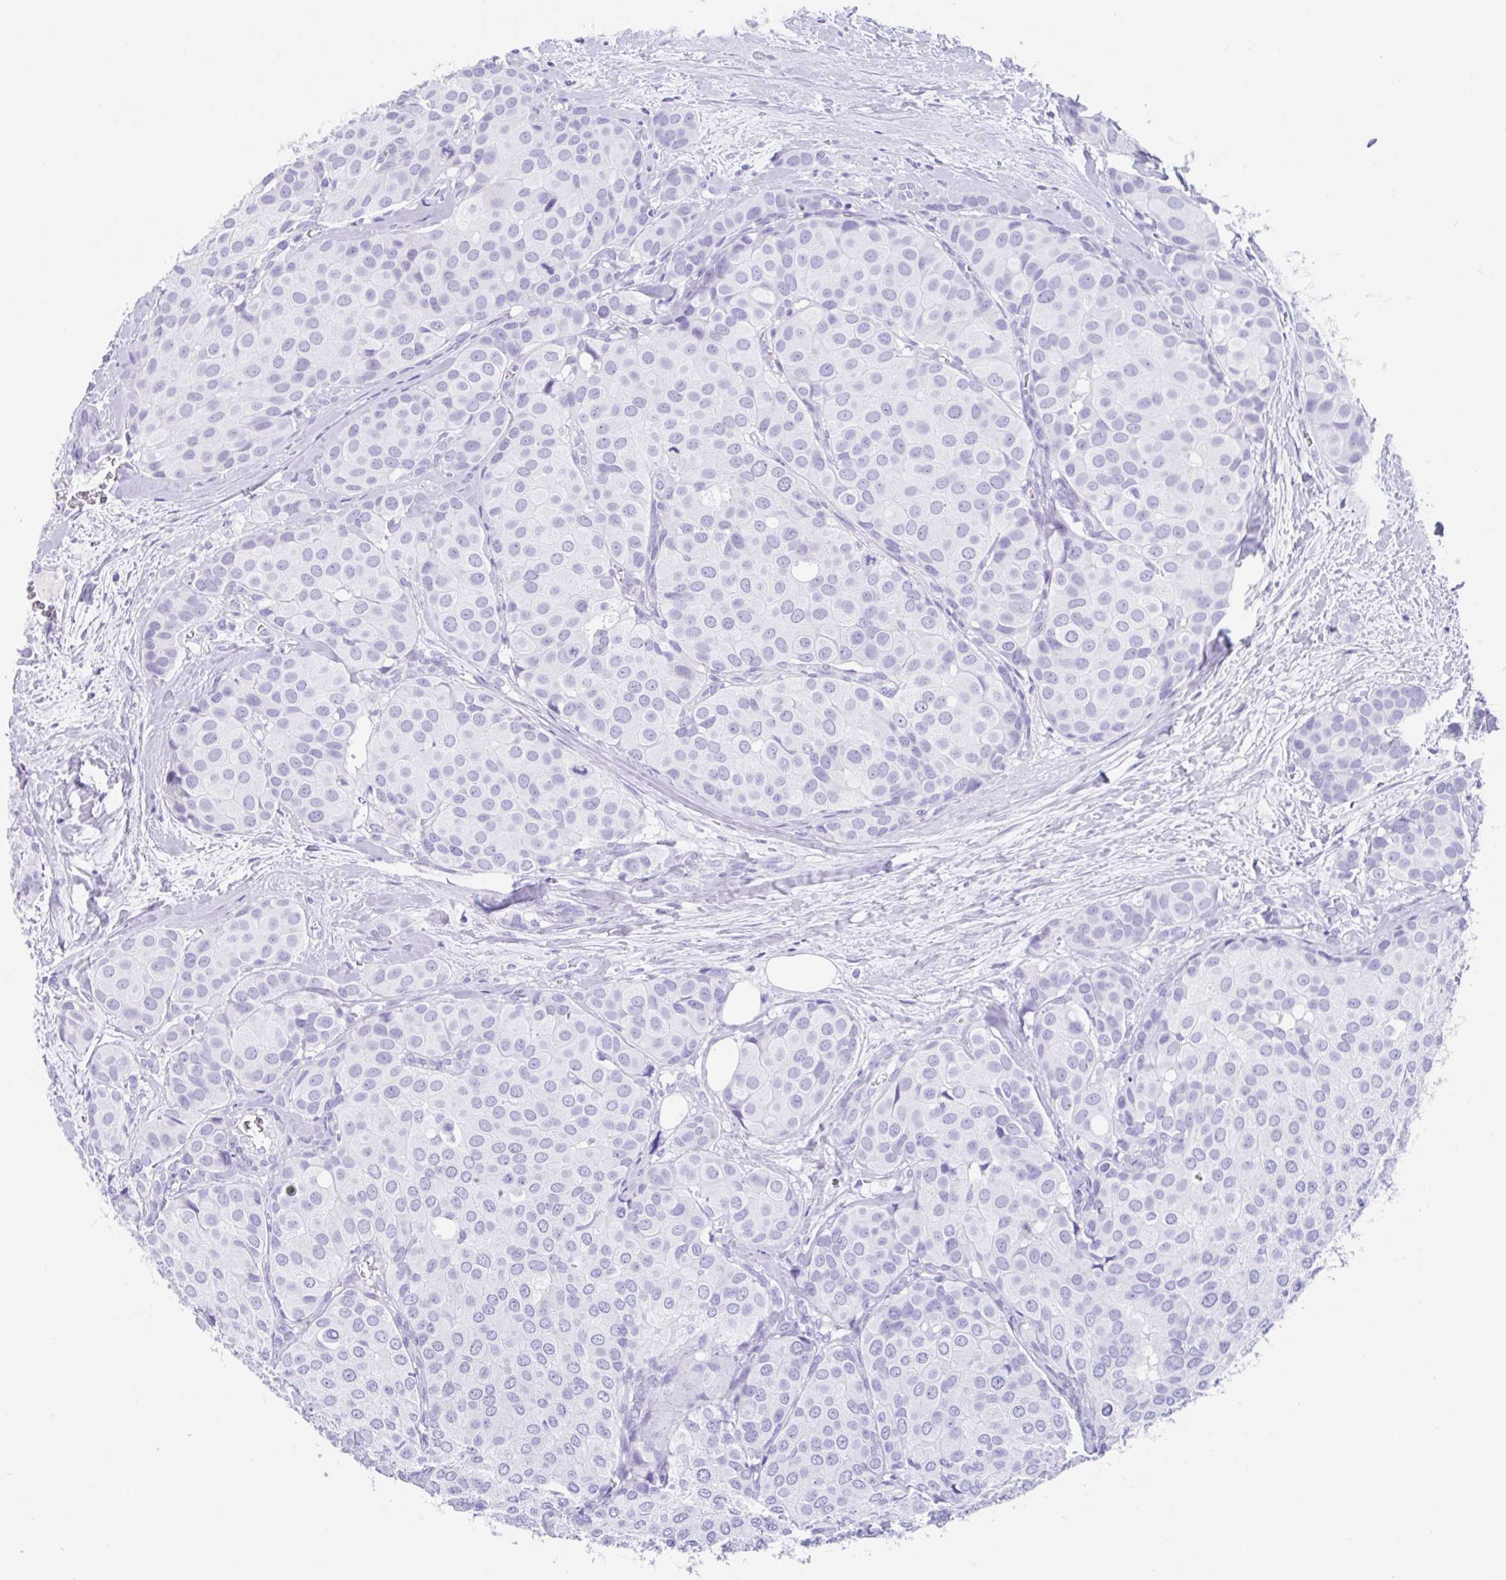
{"staining": {"intensity": "negative", "quantity": "none", "location": "none"}, "tissue": "breast cancer", "cell_type": "Tumor cells", "image_type": "cancer", "snomed": [{"axis": "morphology", "description": "Duct carcinoma"}, {"axis": "topography", "description": "Breast"}], "caption": "Photomicrograph shows no significant protein expression in tumor cells of breast cancer (intraductal carcinoma).", "gene": "FAM107A", "patient": {"sex": "female", "age": 70}}